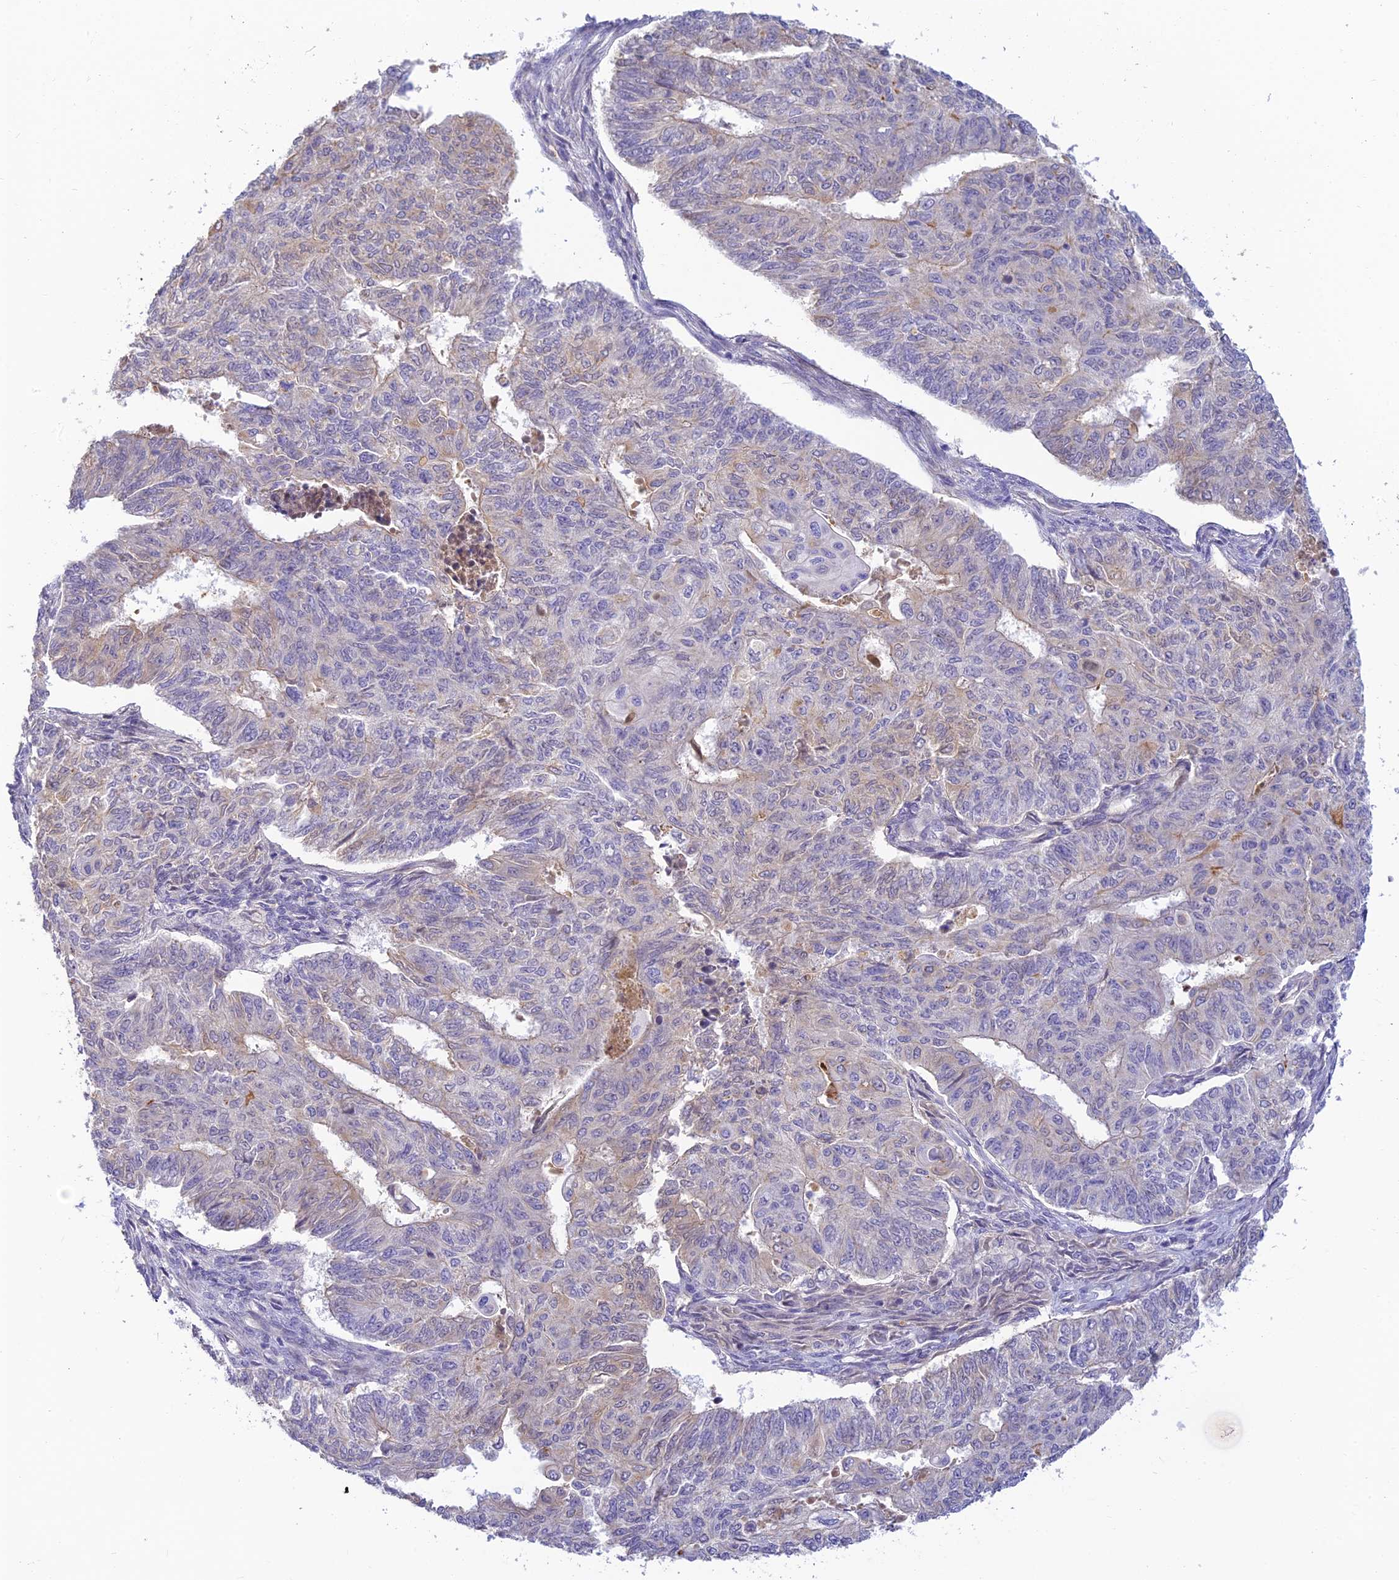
{"staining": {"intensity": "negative", "quantity": "none", "location": "none"}, "tissue": "endometrial cancer", "cell_type": "Tumor cells", "image_type": "cancer", "snomed": [{"axis": "morphology", "description": "Adenocarcinoma, NOS"}, {"axis": "topography", "description": "Endometrium"}], "caption": "This is an immunohistochemistry micrograph of human endometrial cancer (adenocarcinoma). There is no expression in tumor cells.", "gene": "INTS13", "patient": {"sex": "female", "age": 32}}